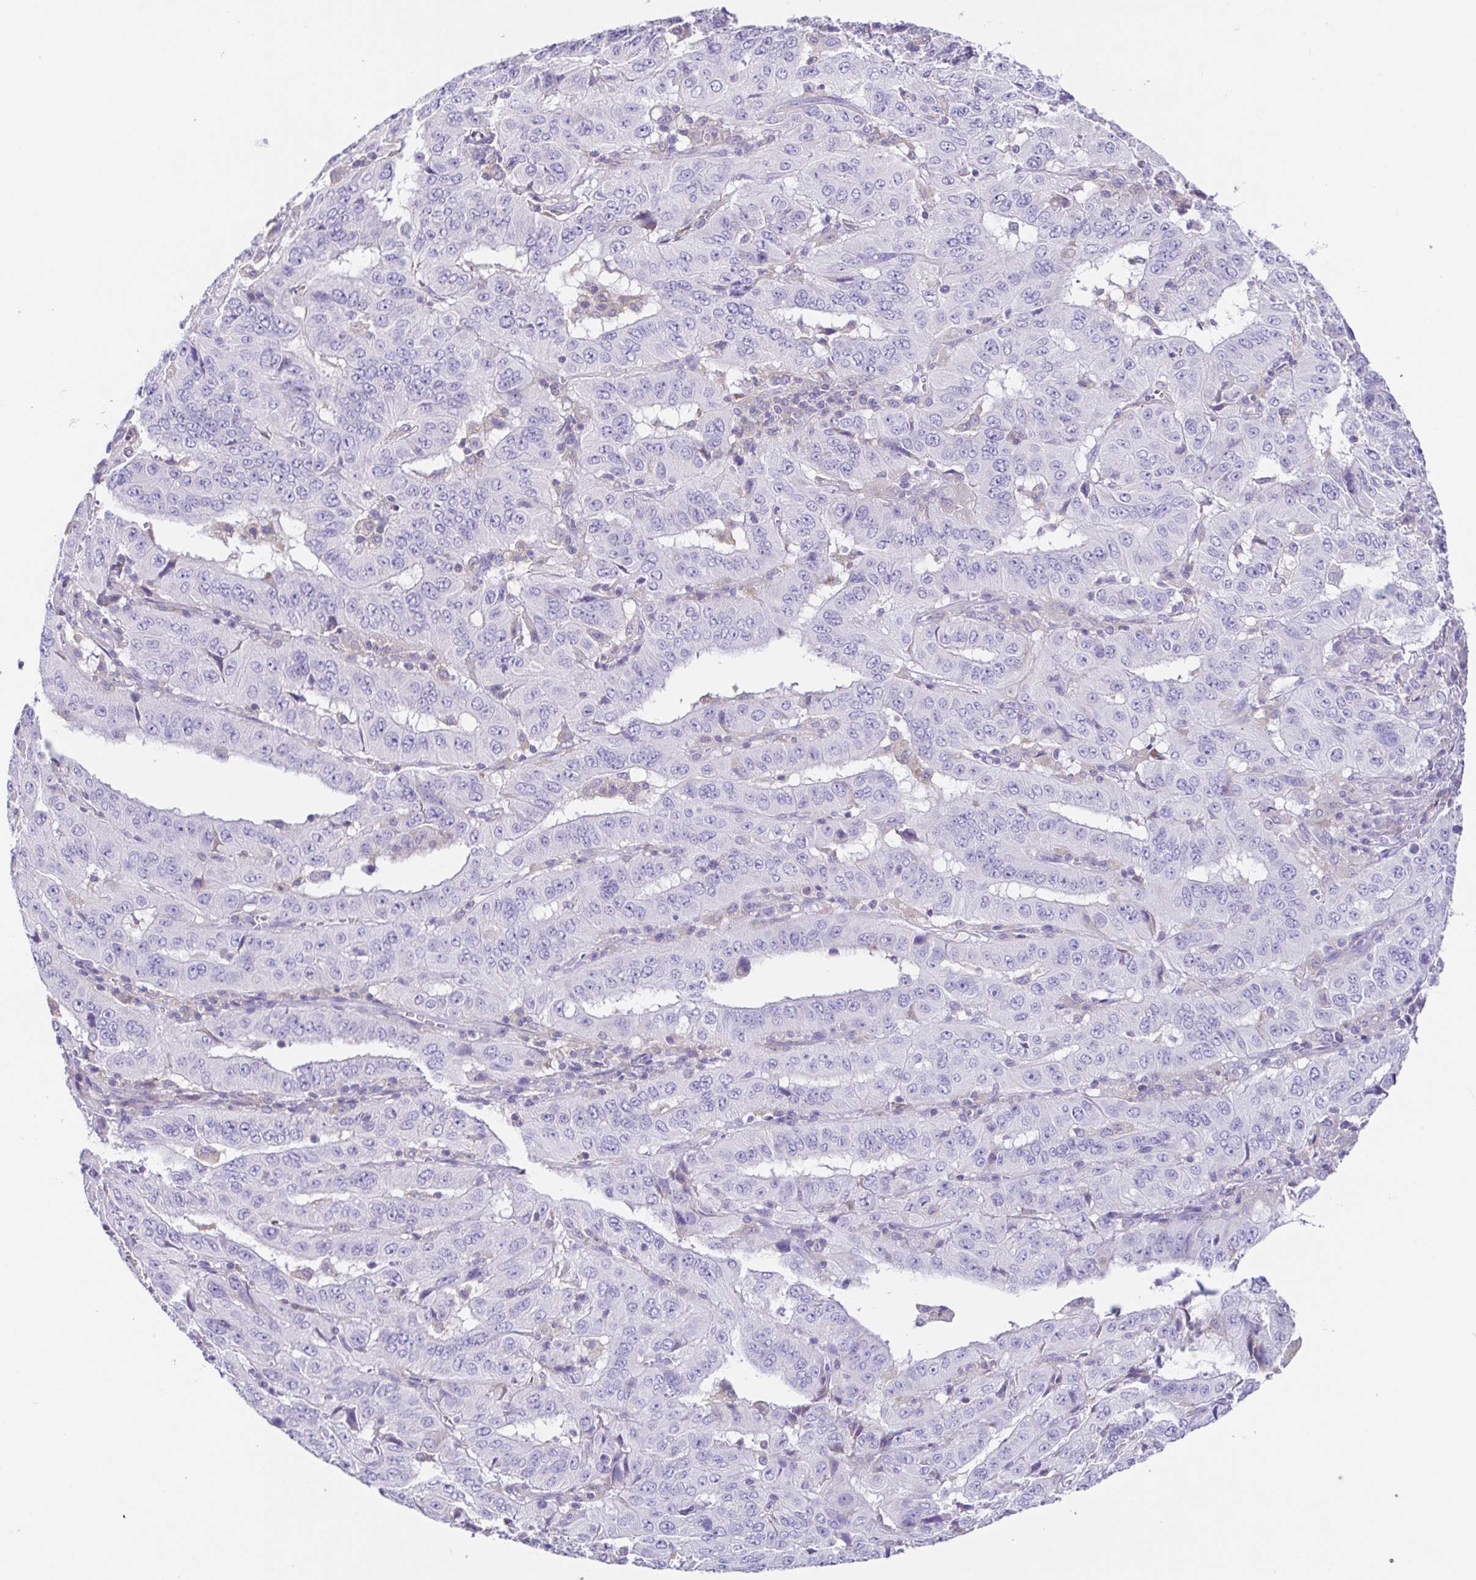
{"staining": {"intensity": "negative", "quantity": "none", "location": "none"}, "tissue": "pancreatic cancer", "cell_type": "Tumor cells", "image_type": "cancer", "snomed": [{"axis": "morphology", "description": "Adenocarcinoma, NOS"}, {"axis": "topography", "description": "Pancreas"}], "caption": "Protein analysis of pancreatic cancer demonstrates no significant staining in tumor cells.", "gene": "ARPP21", "patient": {"sex": "male", "age": 63}}